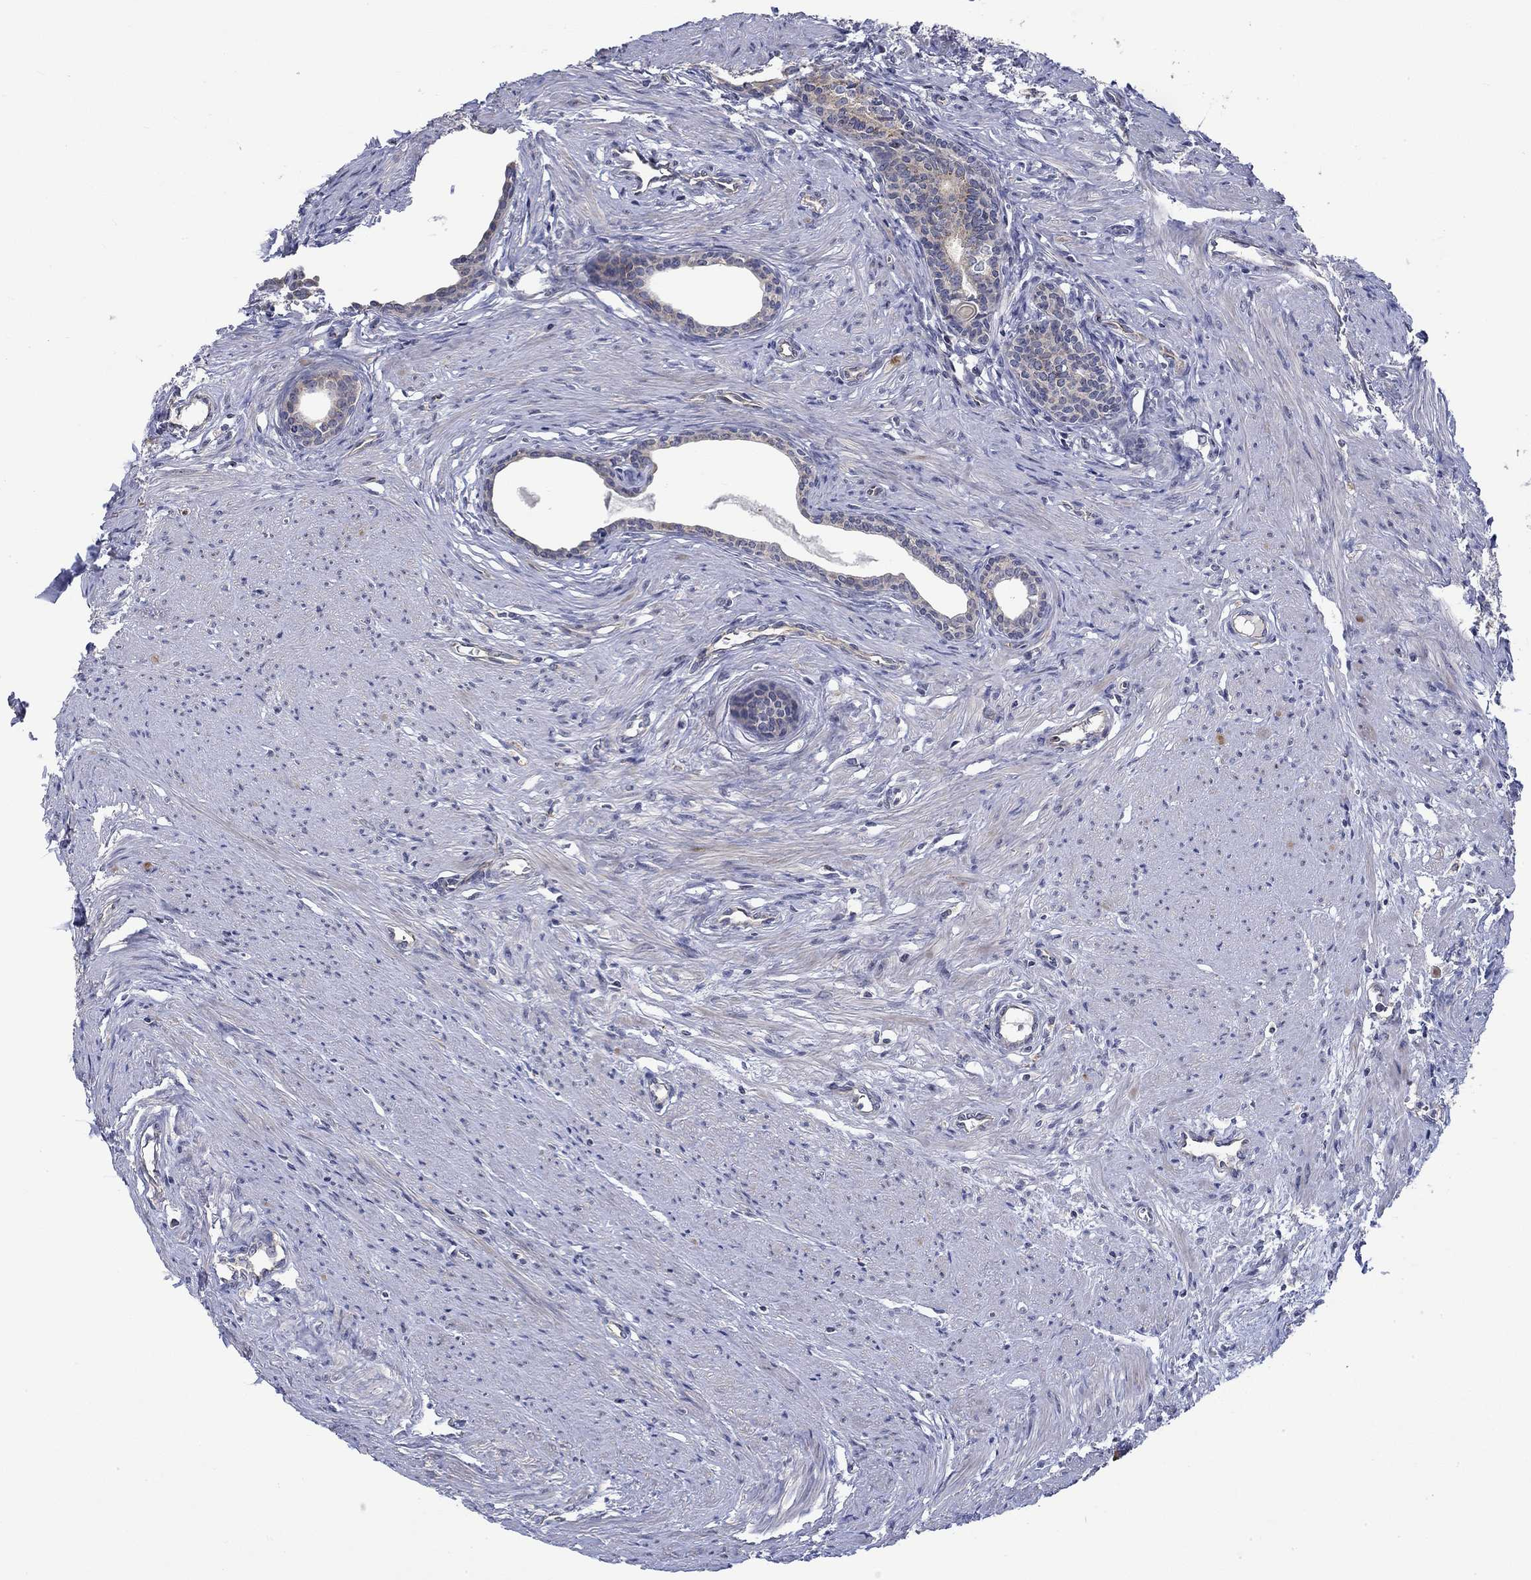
{"staining": {"intensity": "weak", "quantity": "25%-75%", "location": "cytoplasmic/membranous"}, "tissue": "prostate", "cell_type": "Glandular cells", "image_type": "normal", "snomed": [{"axis": "morphology", "description": "Normal tissue, NOS"}, {"axis": "topography", "description": "Prostate"}], "caption": "Immunohistochemistry of unremarkable prostate reveals low levels of weak cytoplasmic/membranous positivity in approximately 25%-75% of glandular cells.", "gene": "GJA5", "patient": {"sex": "male", "age": 60}}